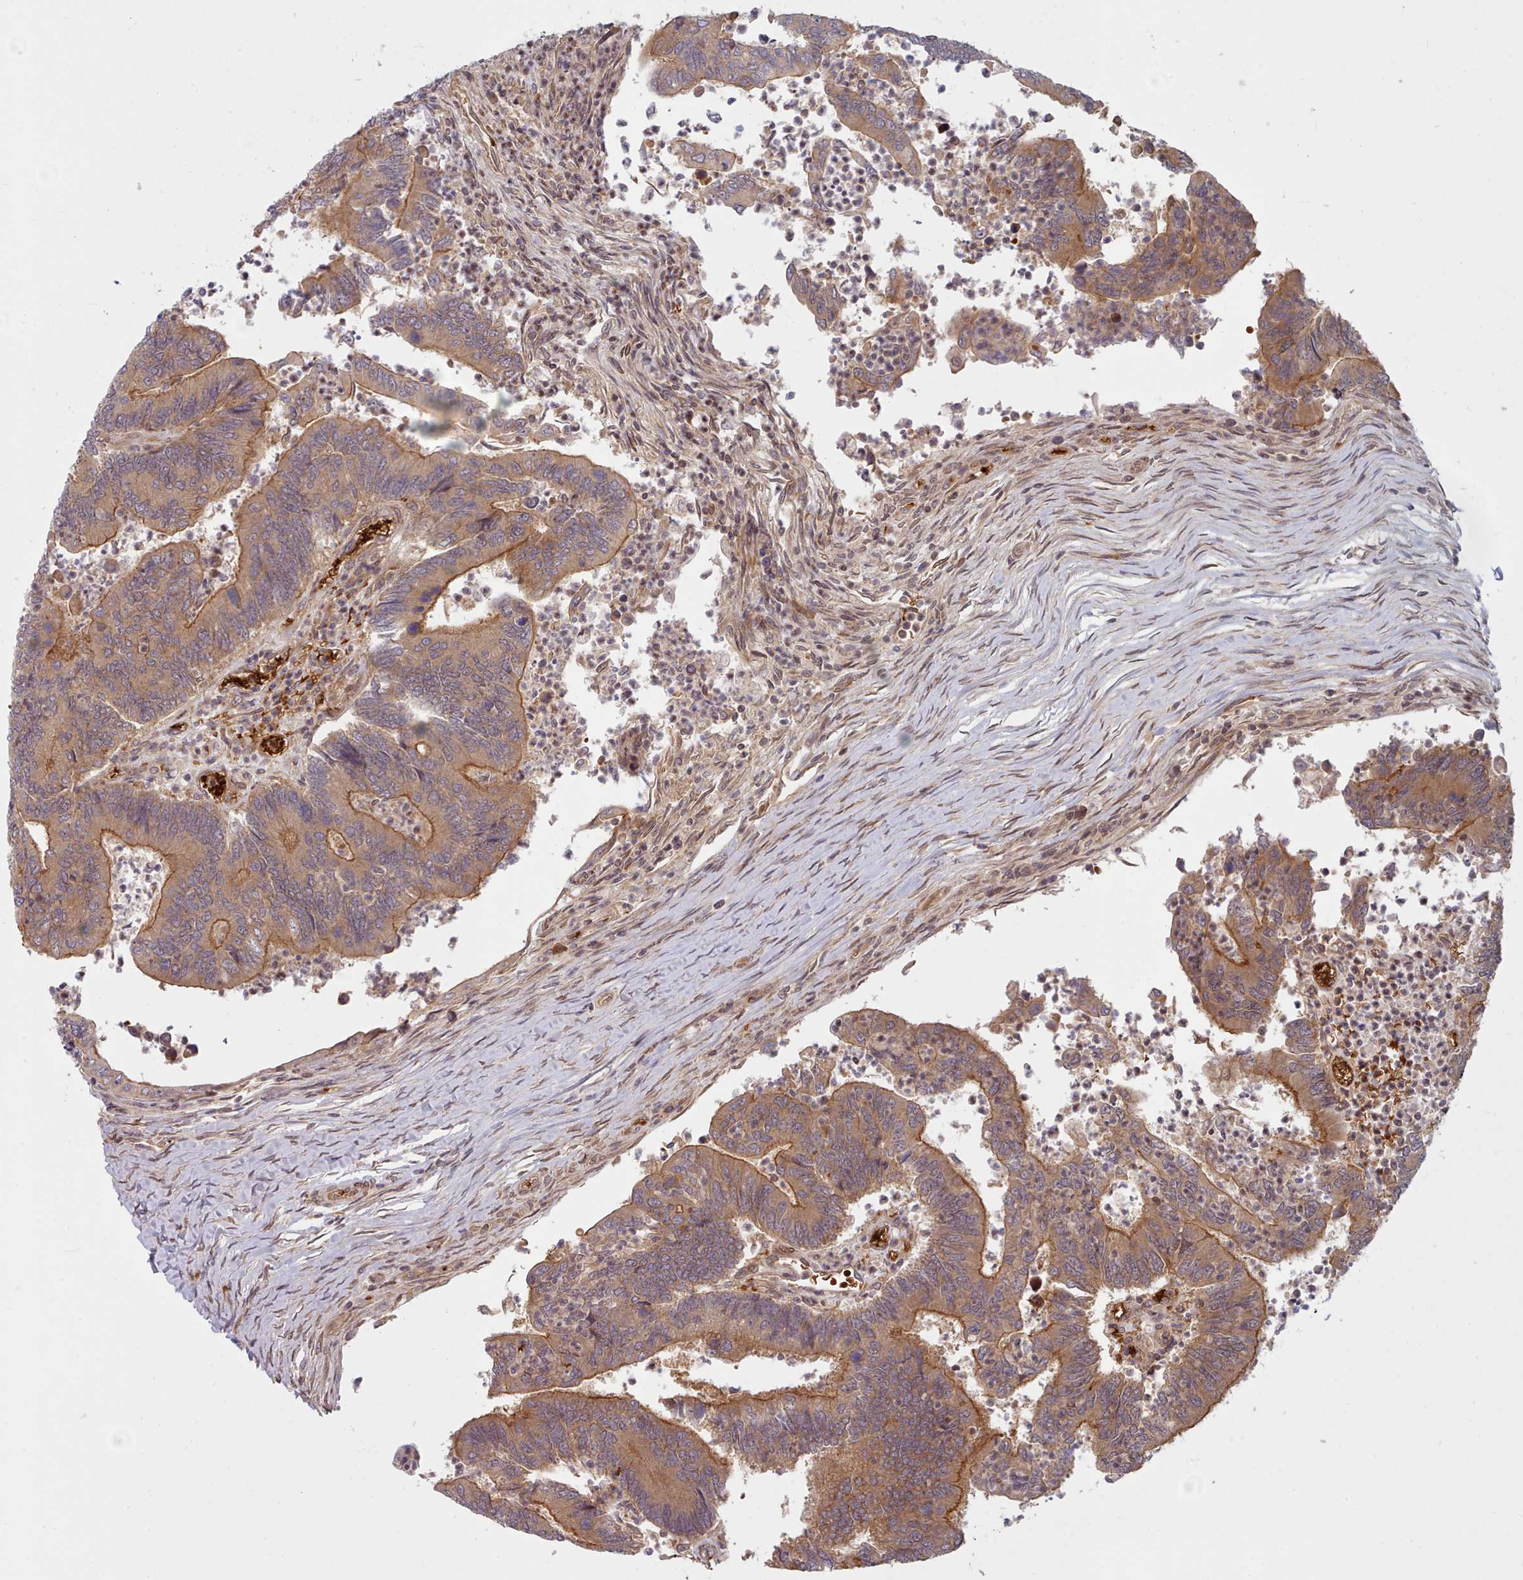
{"staining": {"intensity": "moderate", "quantity": ">75%", "location": "cytoplasmic/membranous"}, "tissue": "colorectal cancer", "cell_type": "Tumor cells", "image_type": "cancer", "snomed": [{"axis": "morphology", "description": "Adenocarcinoma, NOS"}, {"axis": "topography", "description": "Colon"}], "caption": "Colorectal adenocarcinoma tissue reveals moderate cytoplasmic/membranous expression in approximately >75% of tumor cells Using DAB (brown) and hematoxylin (blue) stains, captured at high magnification using brightfield microscopy.", "gene": "UBE2G1", "patient": {"sex": "female", "age": 67}}